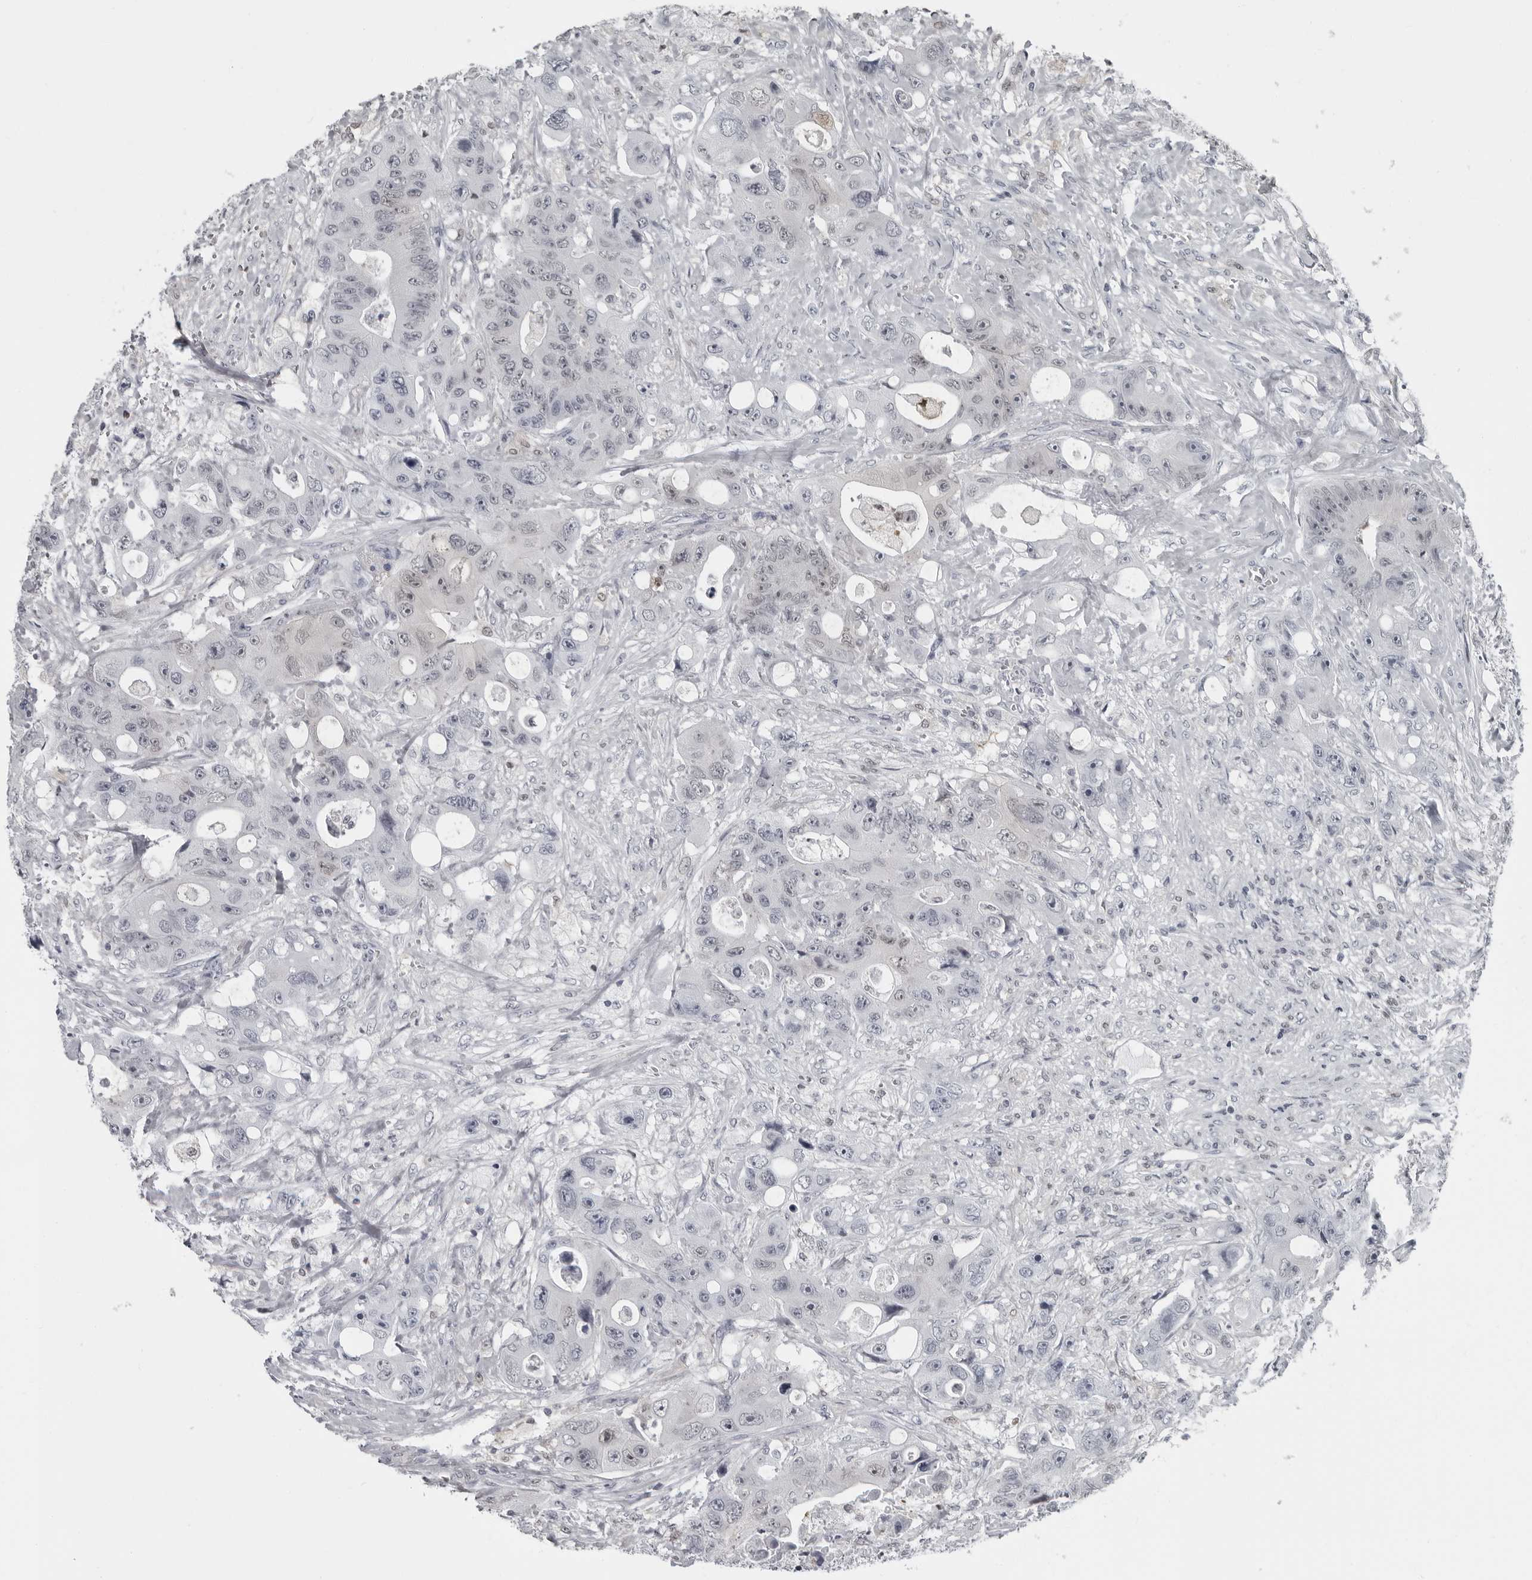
{"staining": {"intensity": "weak", "quantity": "<25%", "location": "nuclear"}, "tissue": "colorectal cancer", "cell_type": "Tumor cells", "image_type": "cancer", "snomed": [{"axis": "morphology", "description": "Adenocarcinoma, NOS"}, {"axis": "topography", "description": "Colon"}], "caption": "DAB (3,3'-diaminobenzidine) immunohistochemical staining of colorectal cancer demonstrates no significant expression in tumor cells. (Stains: DAB (3,3'-diaminobenzidine) immunohistochemistry (IHC) with hematoxylin counter stain, Microscopy: brightfield microscopy at high magnification).", "gene": "LZIC", "patient": {"sex": "female", "age": 46}}